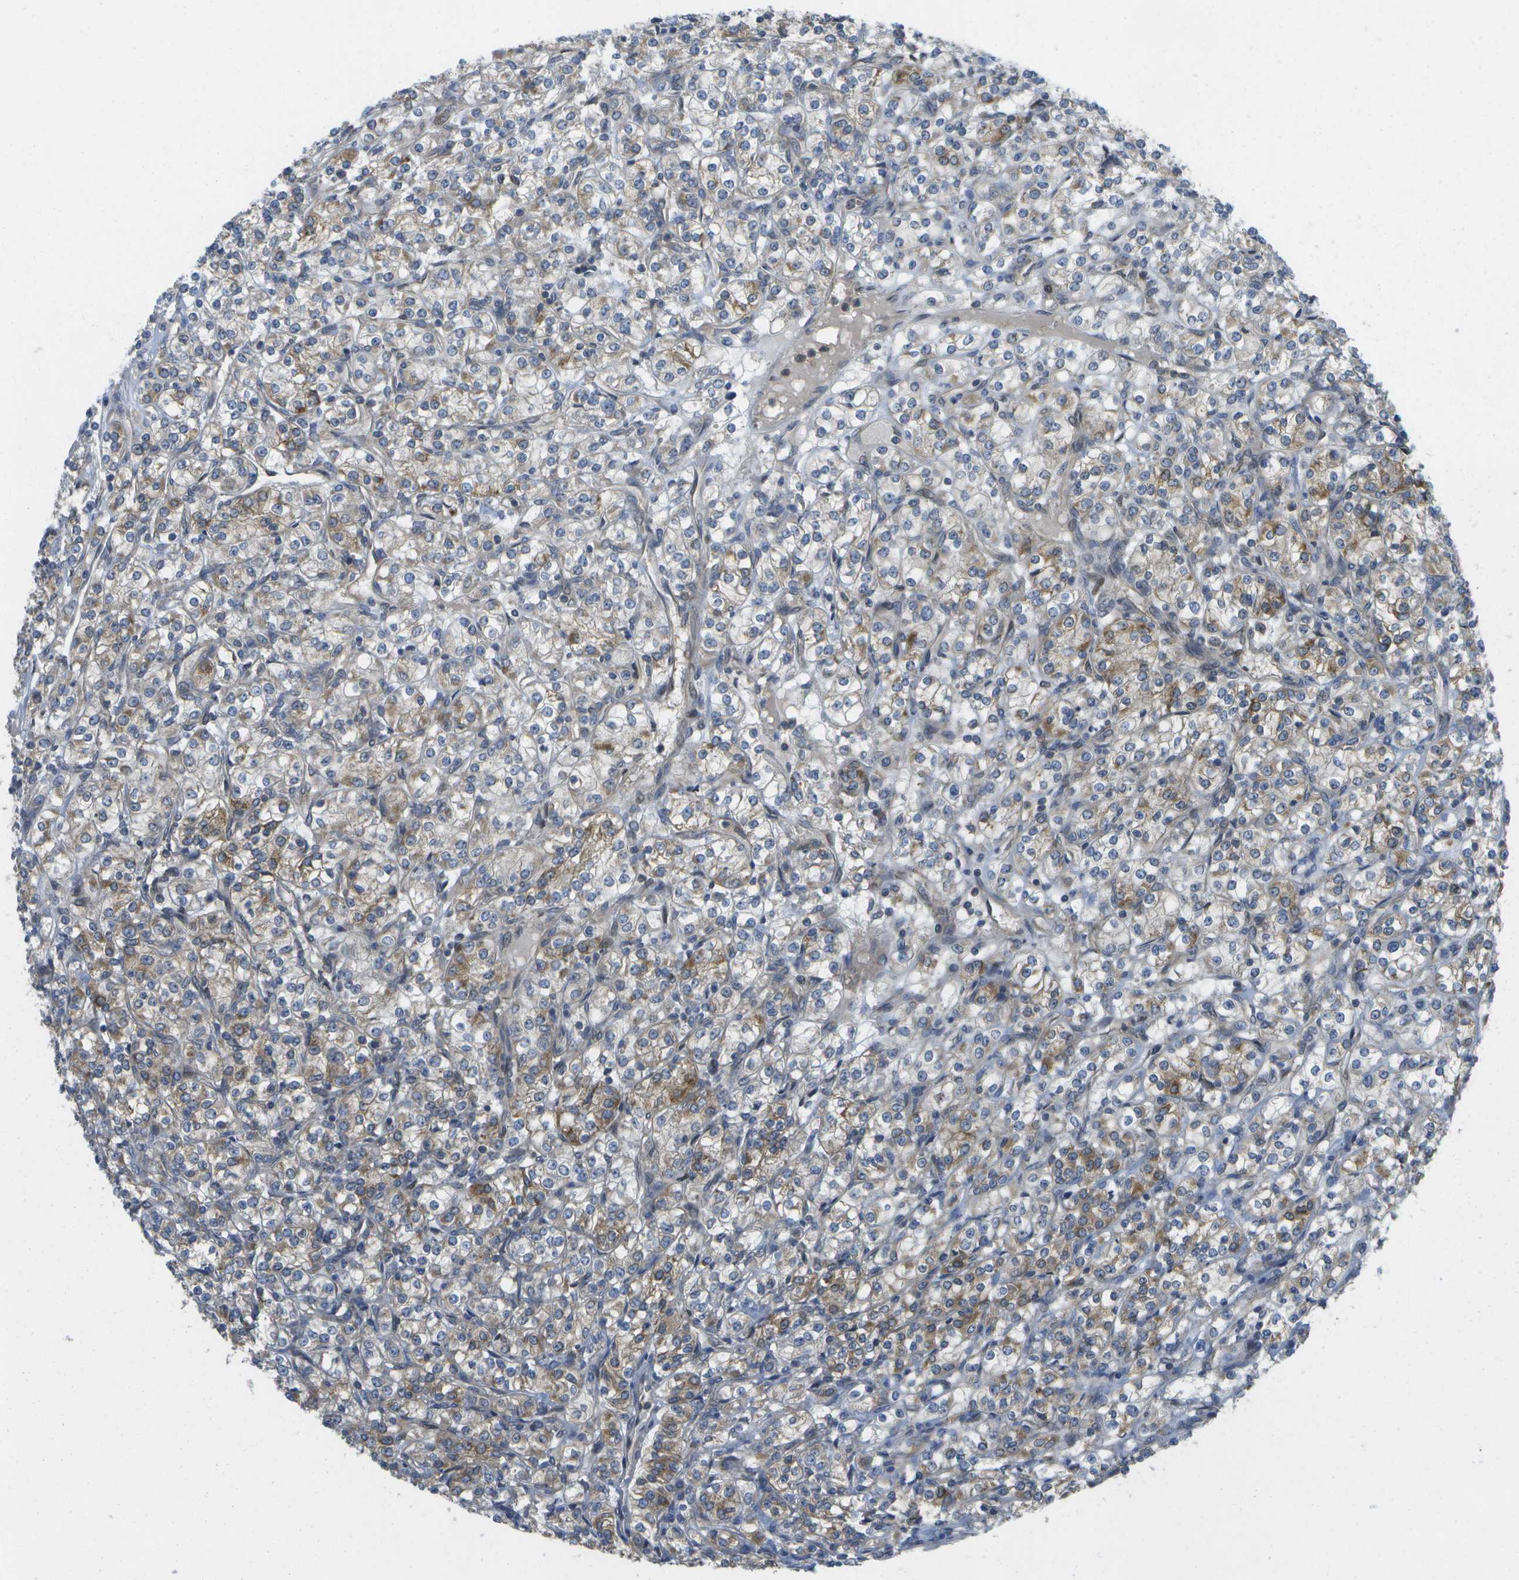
{"staining": {"intensity": "moderate", "quantity": "25%-75%", "location": "cytoplasmic/membranous"}, "tissue": "renal cancer", "cell_type": "Tumor cells", "image_type": "cancer", "snomed": [{"axis": "morphology", "description": "Adenocarcinoma, NOS"}, {"axis": "topography", "description": "Kidney"}], "caption": "The micrograph shows a brown stain indicating the presence of a protein in the cytoplasmic/membranous of tumor cells in renal cancer.", "gene": "DPM3", "patient": {"sex": "male", "age": 77}}